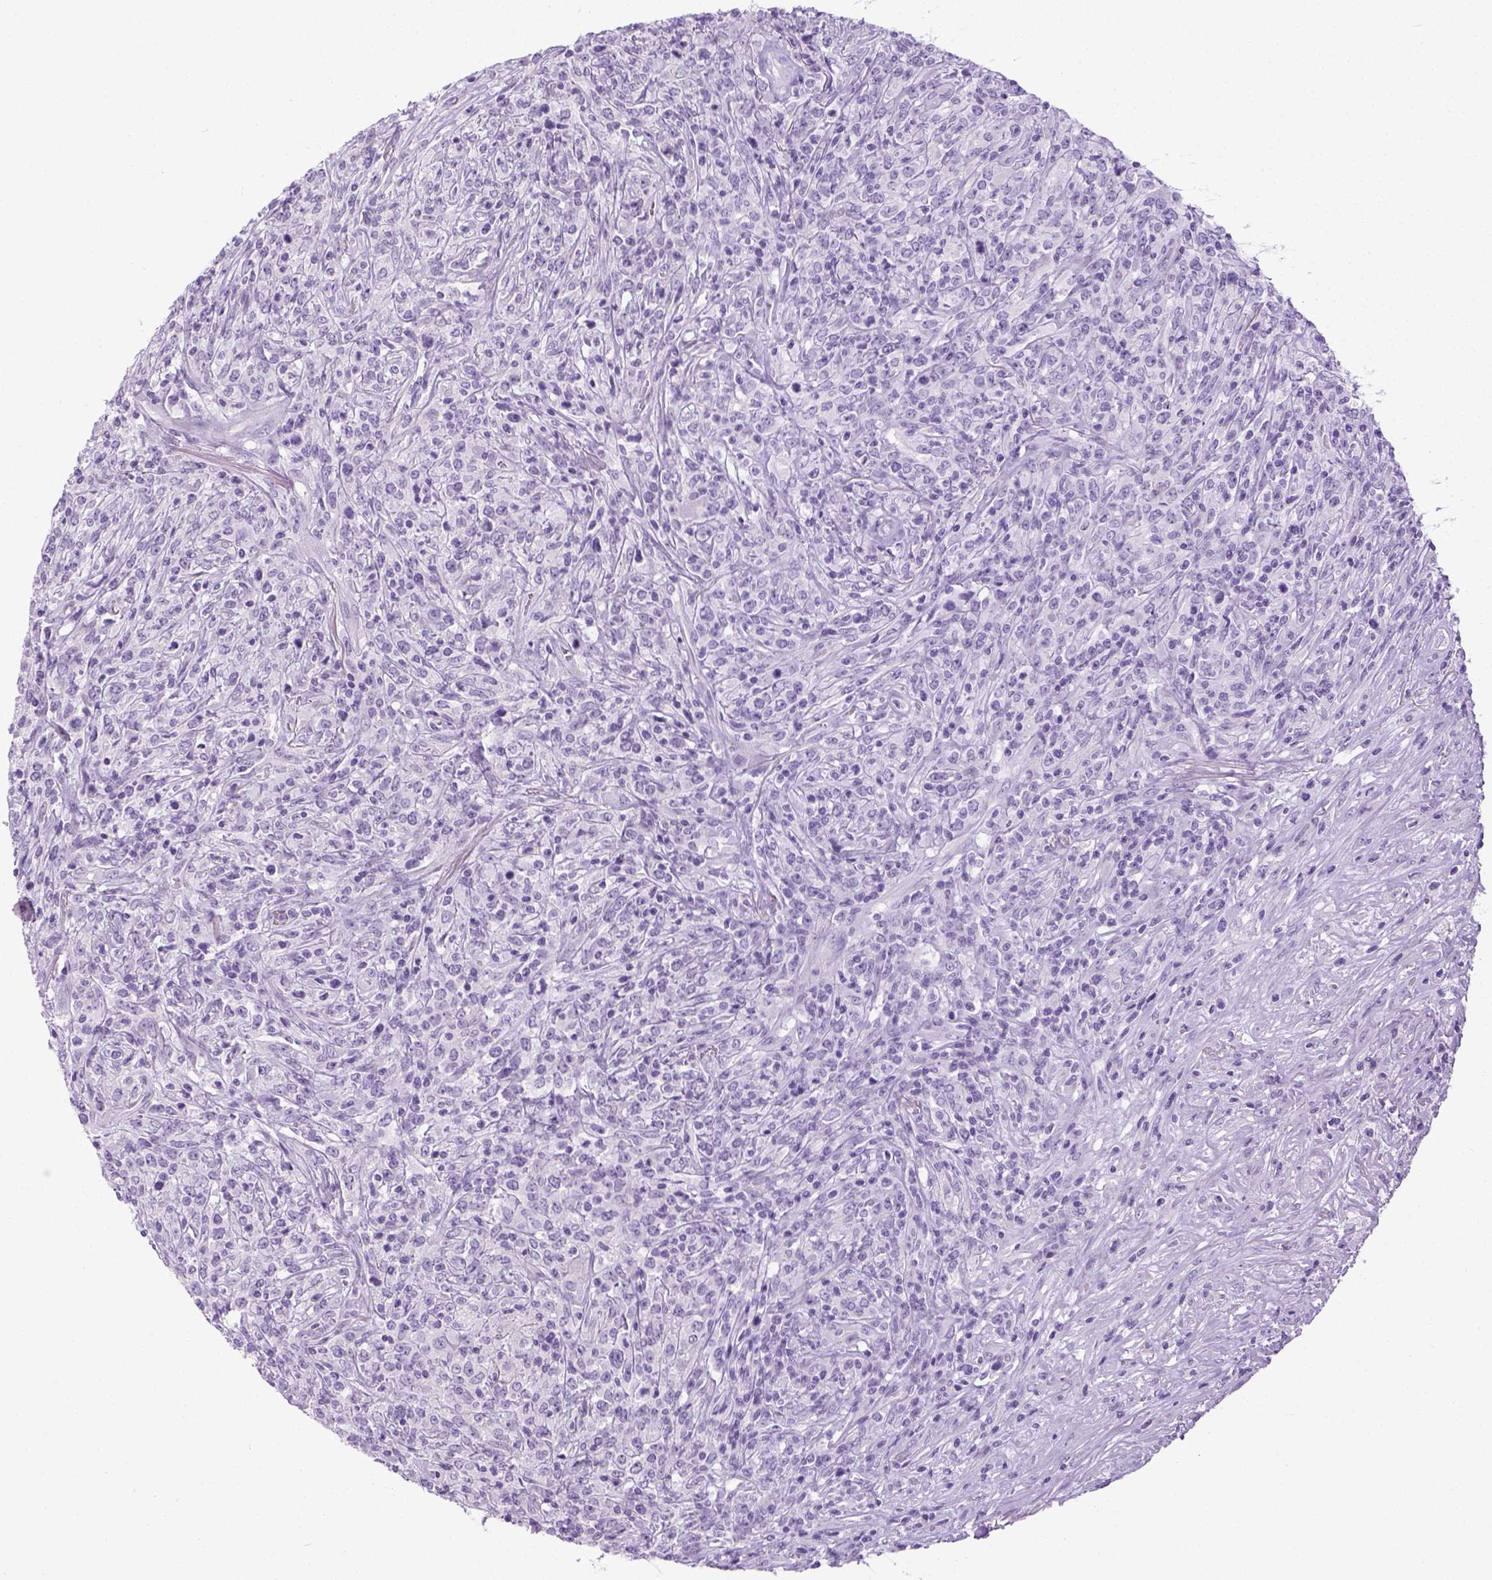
{"staining": {"intensity": "negative", "quantity": "none", "location": "none"}, "tissue": "lymphoma", "cell_type": "Tumor cells", "image_type": "cancer", "snomed": [{"axis": "morphology", "description": "Malignant lymphoma, non-Hodgkin's type, High grade"}, {"axis": "topography", "description": "Lung"}], "caption": "This is an immunohistochemistry micrograph of human malignant lymphoma, non-Hodgkin's type (high-grade). There is no expression in tumor cells.", "gene": "LGSN", "patient": {"sex": "male", "age": 79}}